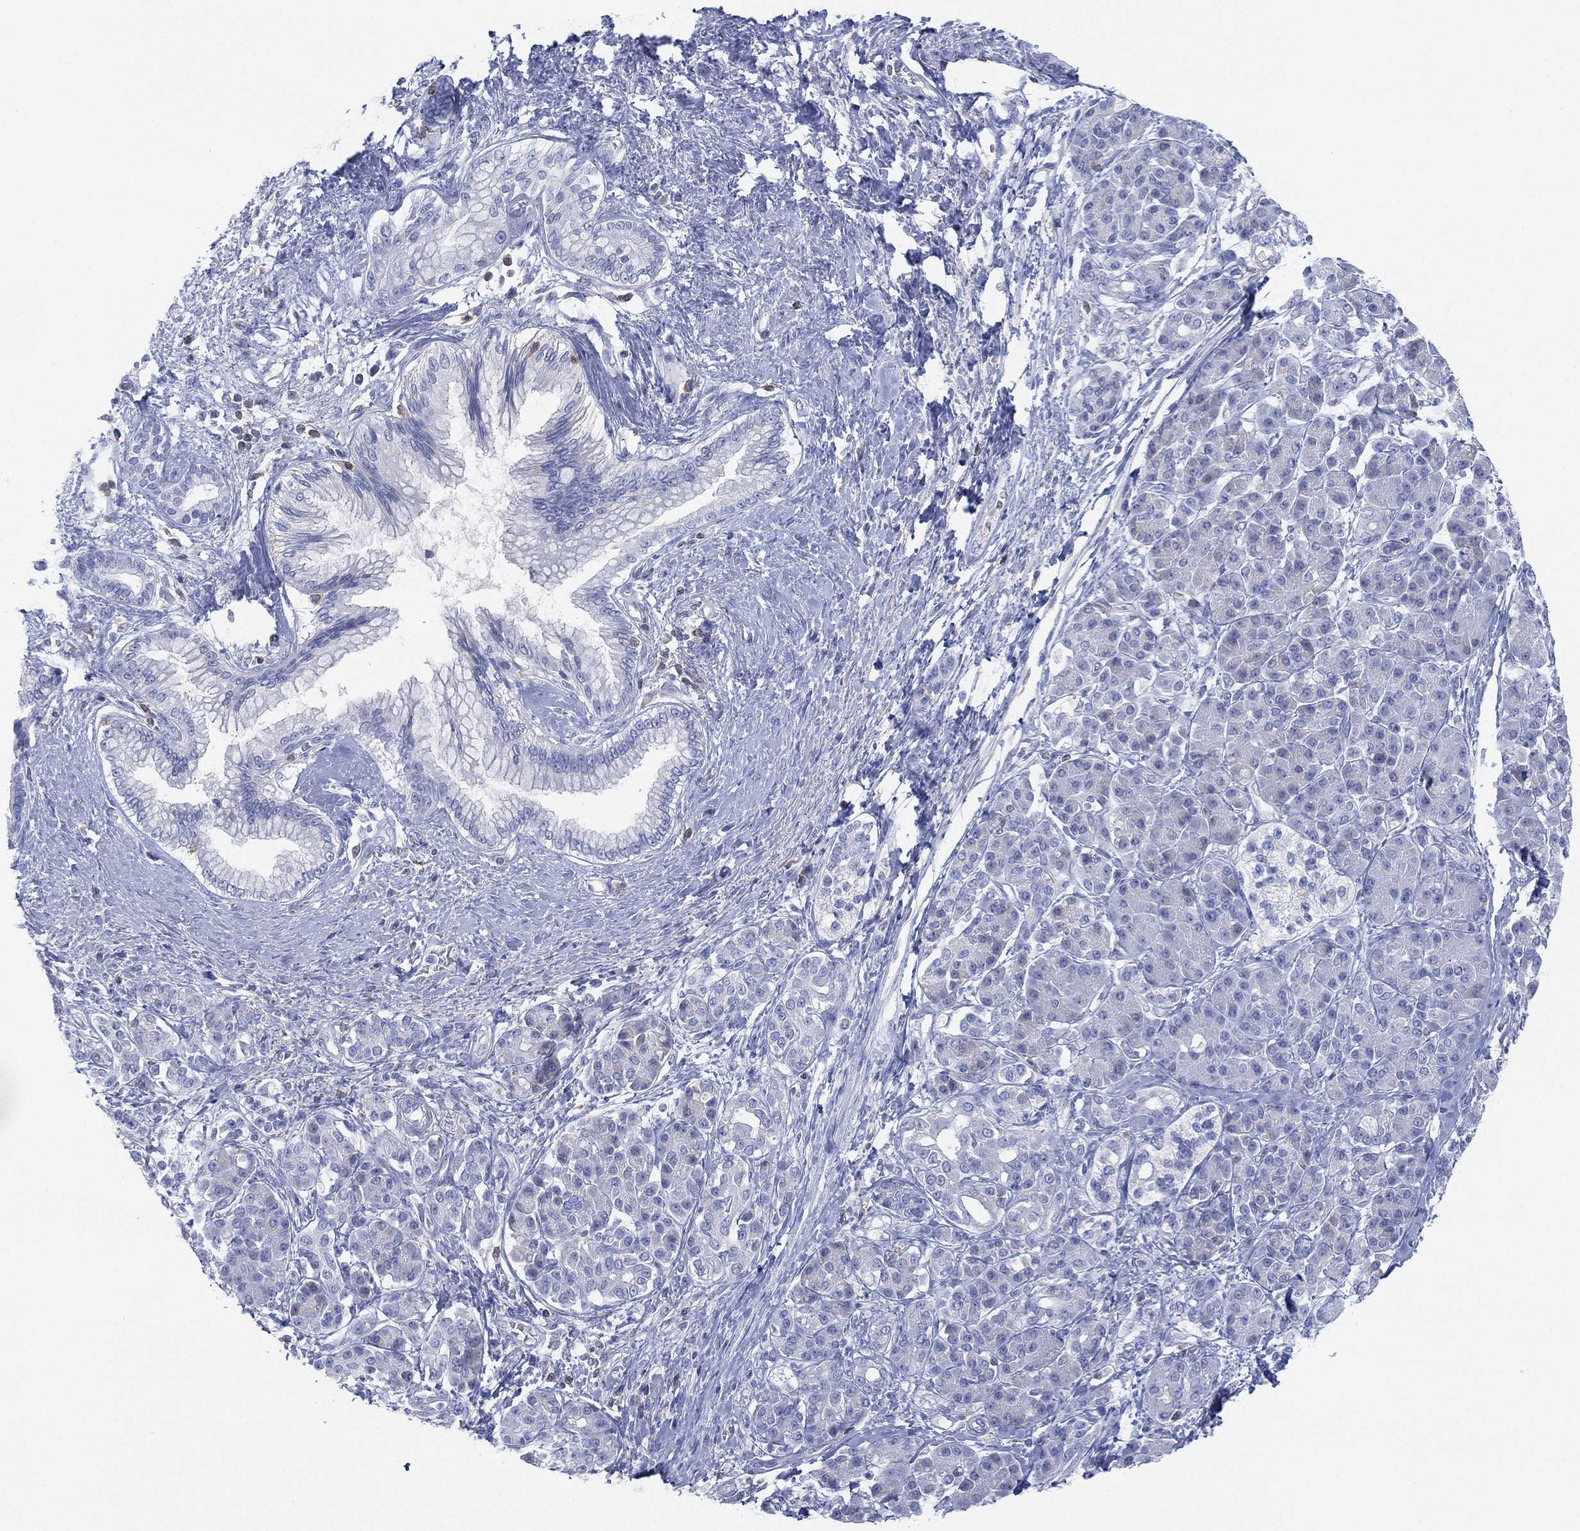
{"staining": {"intensity": "negative", "quantity": "none", "location": "none"}, "tissue": "pancreatic cancer", "cell_type": "Tumor cells", "image_type": "cancer", "snomed": [{"axis": "morphology", "description": "Adenocarcinoma, NOS"}, {"axis": "topography", "description": "Pancreas"}], "caption": "This is an immunohistochemistry micrograph of human pancreatic cancer. There is no positivity in tumor cells.", "gene": "SEPTIN1", "patient": {"sex": "female", "age": 73}}